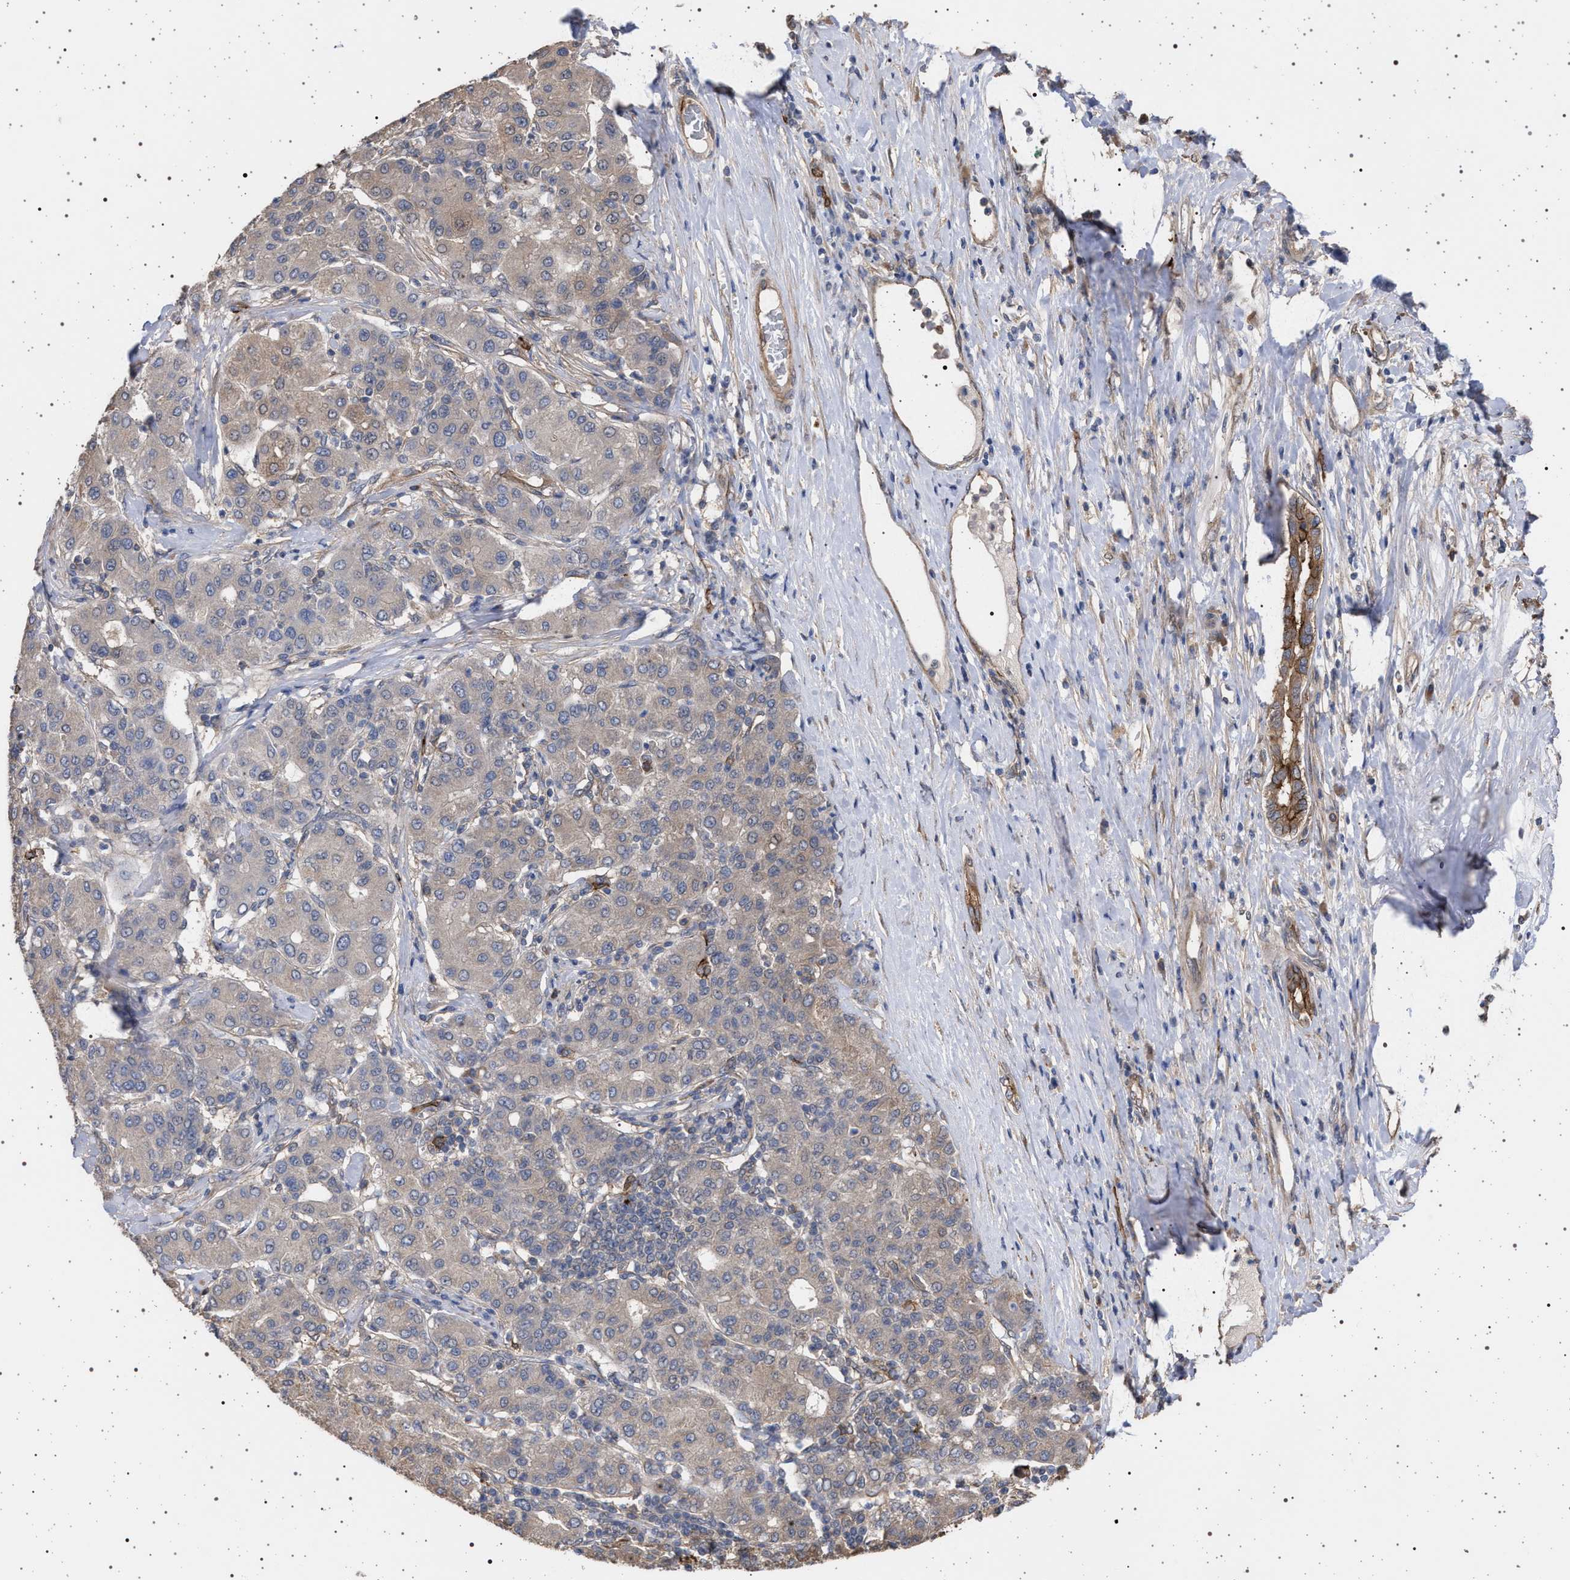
{"staining": {"intensity": "weak", "quantity": "<25%", "location": "cytoplasmic/membranous"}, "tissue": "liver cancer", "cell_type": "Tumor cells", "image_type": "cancer", "snomed": [{"axis": "morphology", "description": "Carcinoma, Hepatocellular, NOS"}, {"axis": "topography", "description": "Liver"}], "caption": "Immunohistochemical staining of liver cancer (hepatocellular carcinoma) displays no significant positivity in tumor cells.", "gene": "IFT20", "patient": {"sex": "male", "age": 65}}